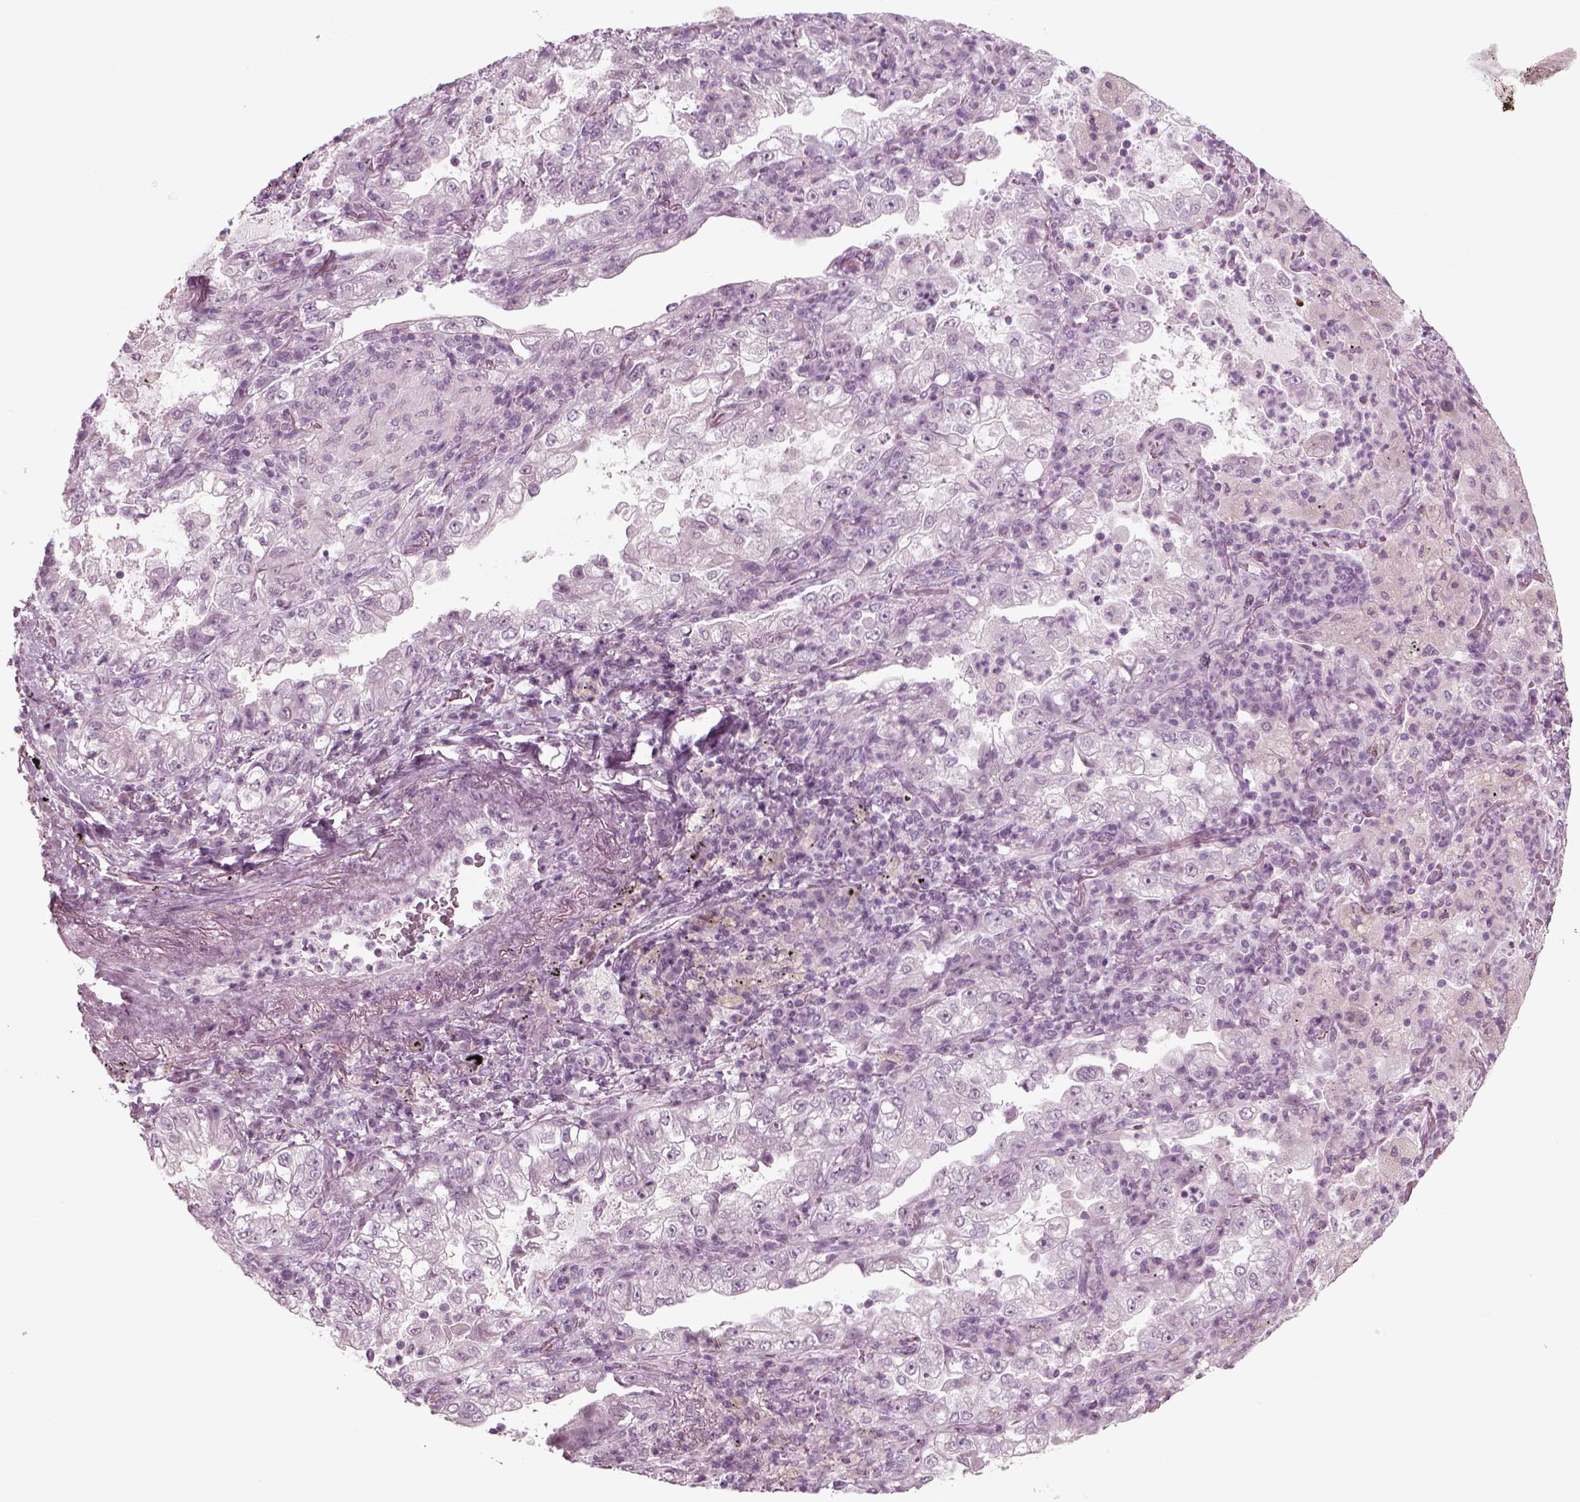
{"staining": {"intensity": "weak", "quantity": "25%-75%", "location": "cytoplasmic/membranous"}, "tissue": "lung cancer", "cell_type": "Tumor cells", "image_type": "cancer", "snomed": [{"axis": "morphology", "description": "Adenocarcinoma, NOS"}, {"axis": "topography", "description": "Lung"}], "caption": "A brown stain shows weak cytoplasmic/membranous positivity of a protein in lung adenocarcinoma tumor cells. The staining is performed using DAB (3,3'-diaminobenzidine) brown chromogen to label protein expression. The nuclei are counter-stained blue using hematoxylin.", "gene": "MGAT4D", "patient": {"sex": "female", "age": 73}}